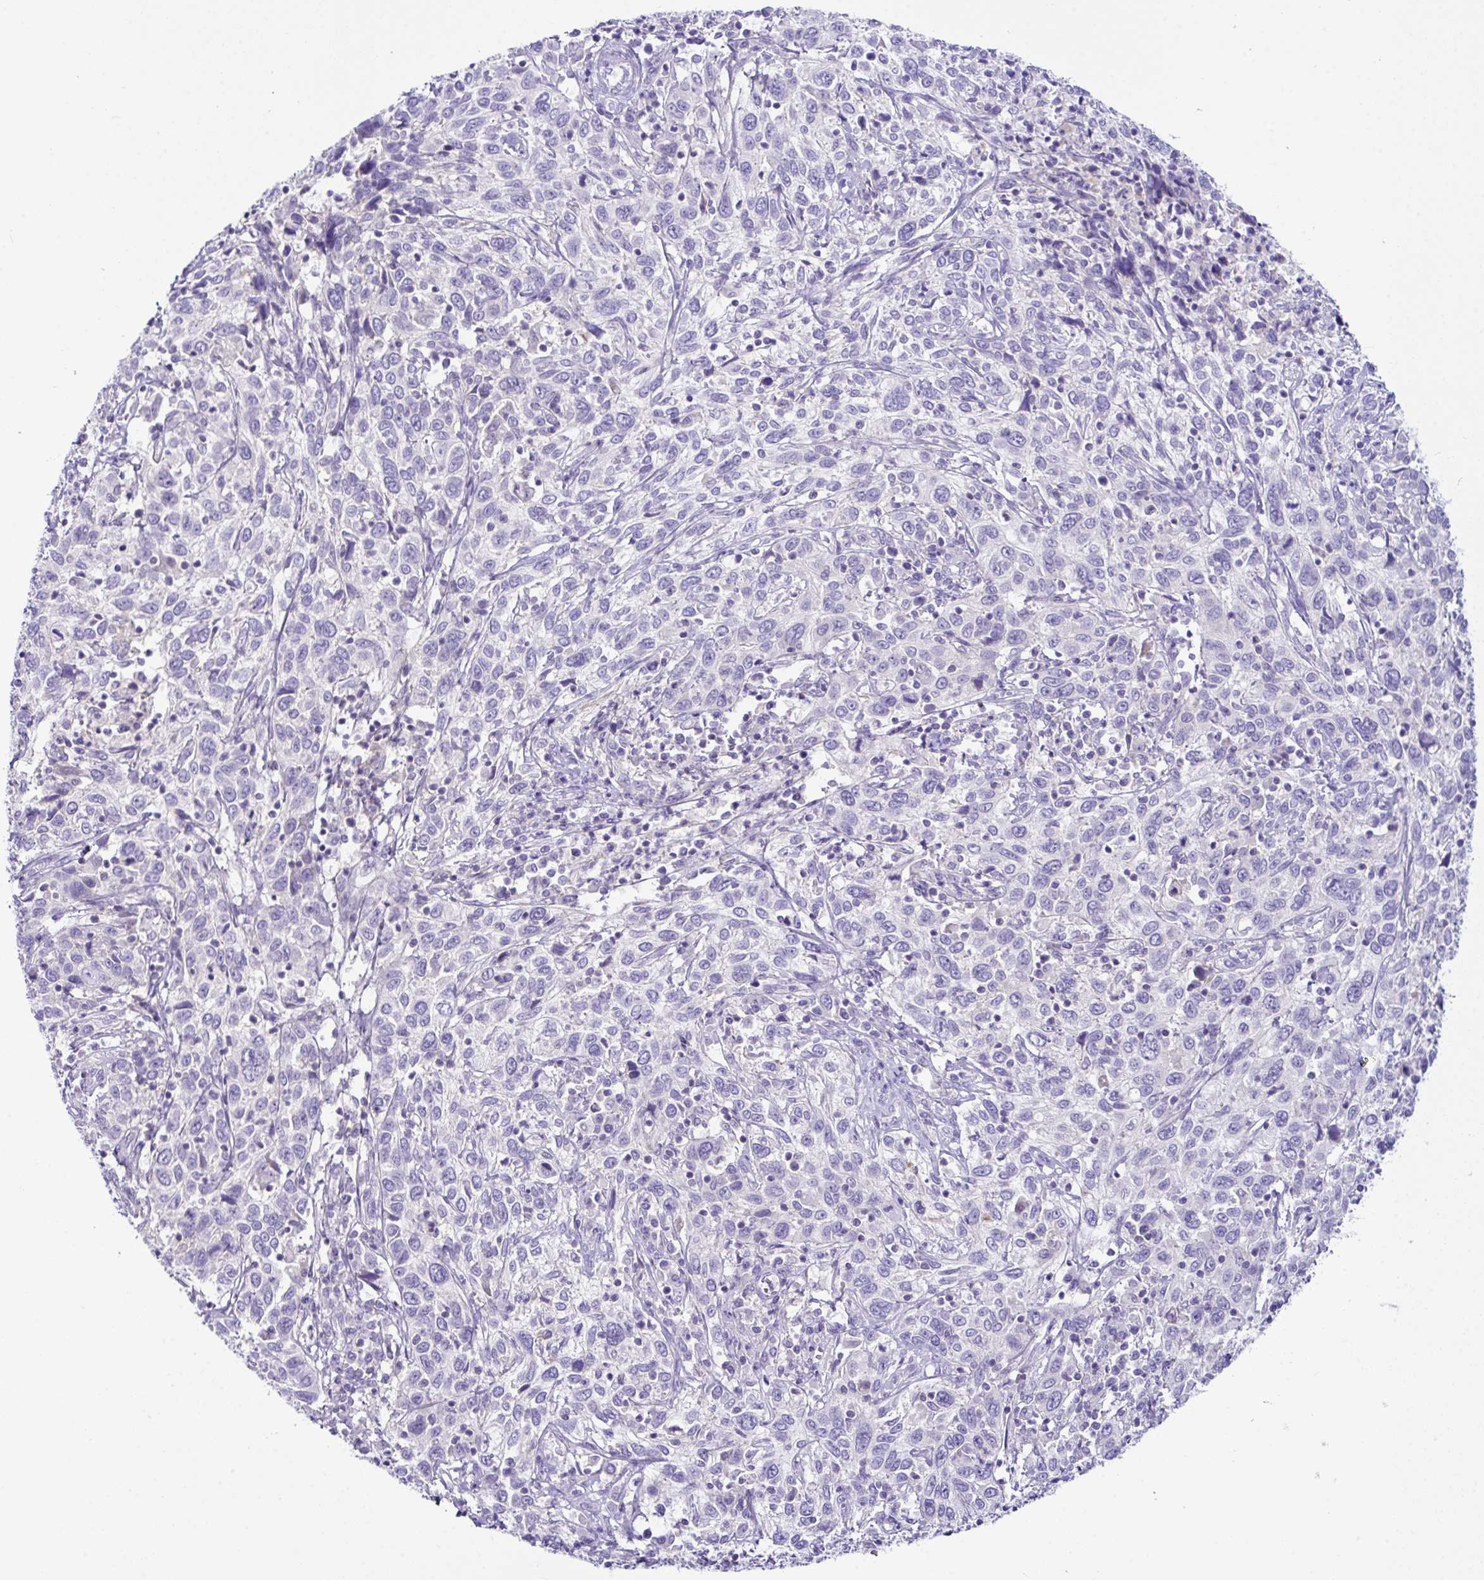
{"staining": {"intensity": "negative", "quantity": "none", "location": "none"}, "tissue": "cervical cancer", "cell_type": "Tumor cells", "image_type": "cancer", "snomed": [{"axis": "morphology", "description": "Squamous cell carcinoma, NOS"}, {"axis": "topography", "description": "Cervix"}], "caption": "Tumor cells show no significant staining in cervical squamous cell carcinoma.", "gene": "D2HGDH", "patient": {"sex": "female", "age": 46}}